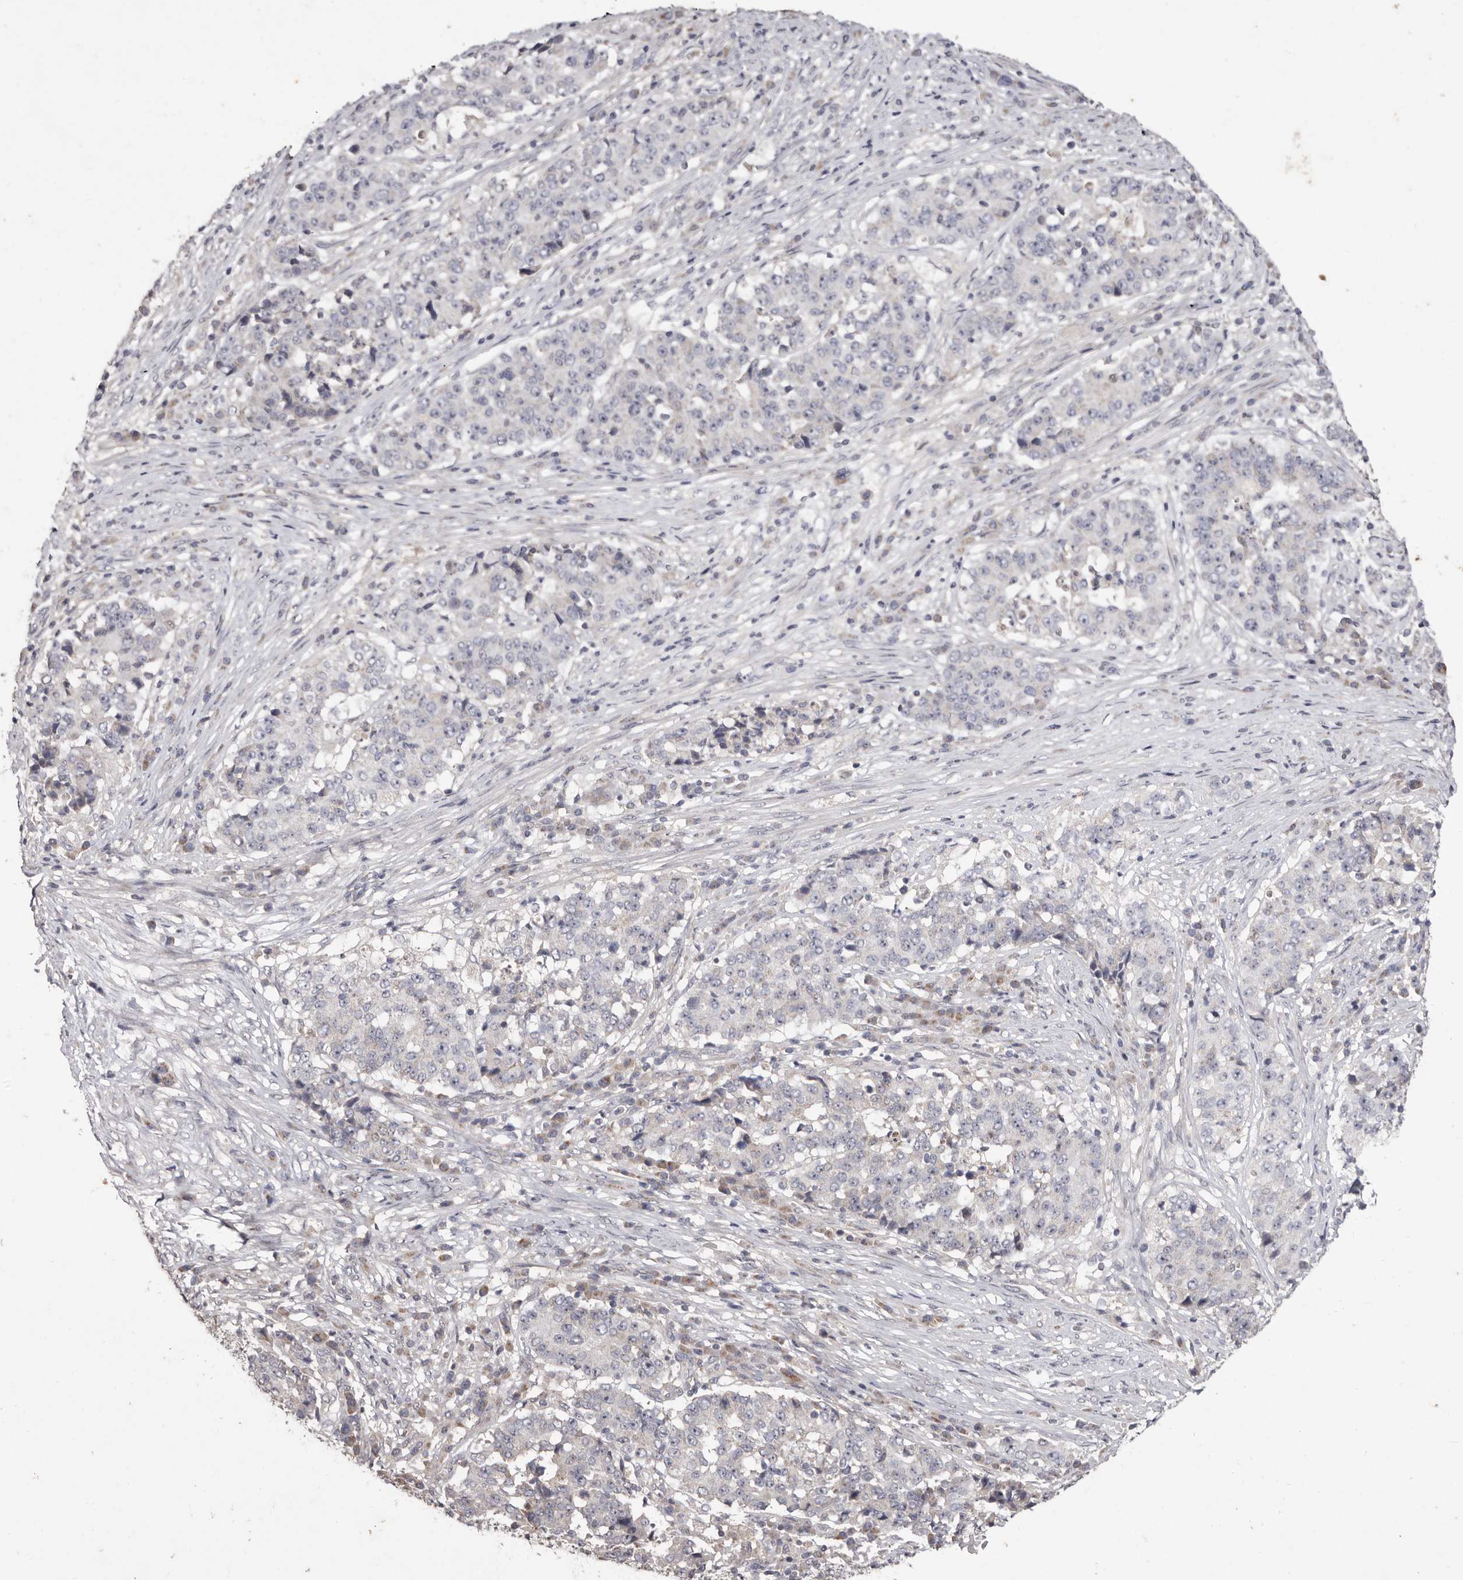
{"staining": {"intensity": "negative", "quantity": "none", "location": "none"}, "tissue": "stomach cancer", "cell_type": "Tumor cells", "image_type": "cancer", "snomed": [{"axis": "morphology", "description": "Adenocarcinoma, NOS"}, {"axis": "topography", "description": "Stomach"}], "caption": "There is no significant expression in tumor cells of stomach adenocarcinoma.", "gene": "FLAD1", "patient": {"sex": "male", "age": 59}}